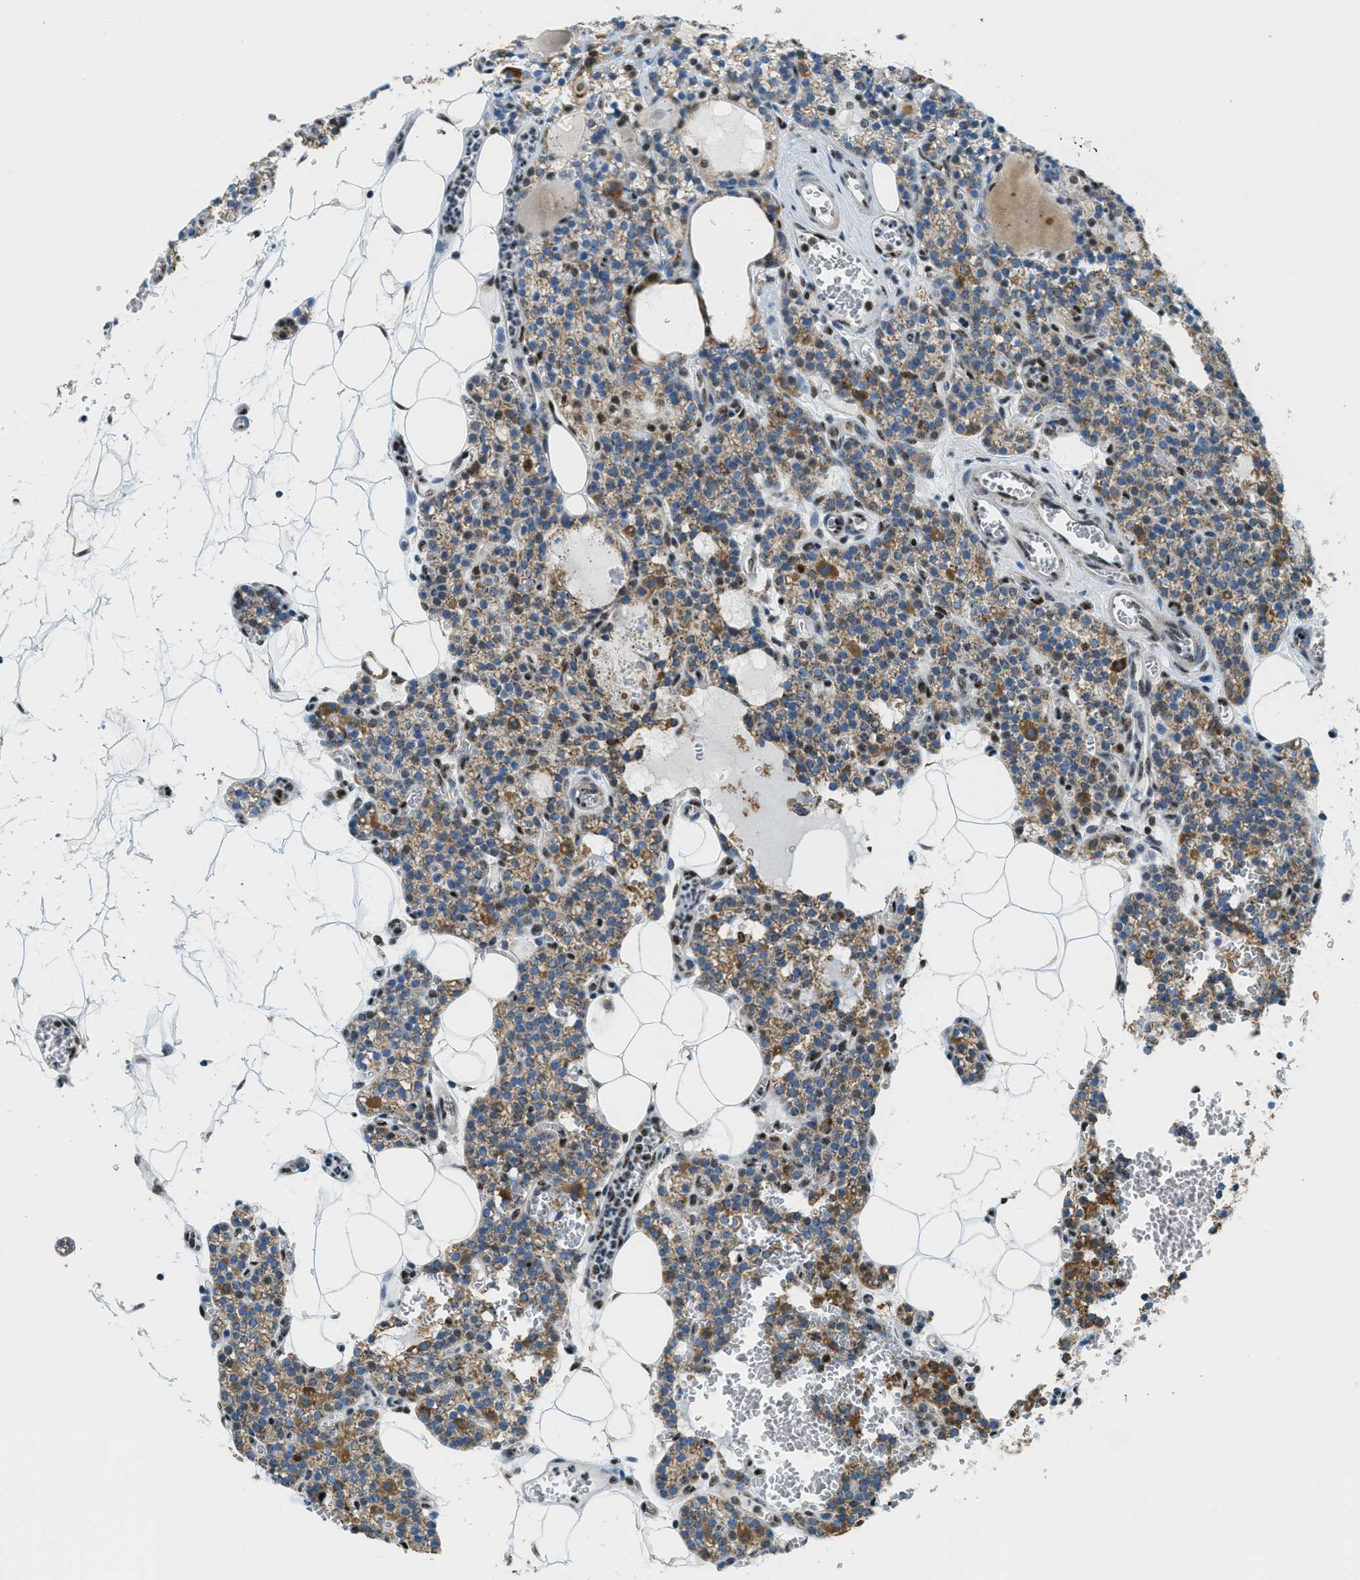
{"staining": {"intensity": "moderate", "quantity": ">75%", "location": "cytoplasmic/membranous,nuclear"}, "tissue": "parathyroid gland", "cell_type": "Glandular cells", "image_type": "normal", "snomed": [{"axis": "morphology", "description": "Normal tissue, NOS"}, {"axis": "morphology", "description": "Adenoma, NOS"}, {"axis": "topography", "description": "Parathyroid gland"}], "caption": "A micrograph of human parathyroid gland stained for a protein displays moderate cytoplasmic/membranous,nuclear brown staining in glandular cells. (DAB (3,3'-diaminobenzidine) = brown stain, brightfield microscopy at high magnification).", "gene": "SP100", "patient": {"sex": "female", "age": 58}}